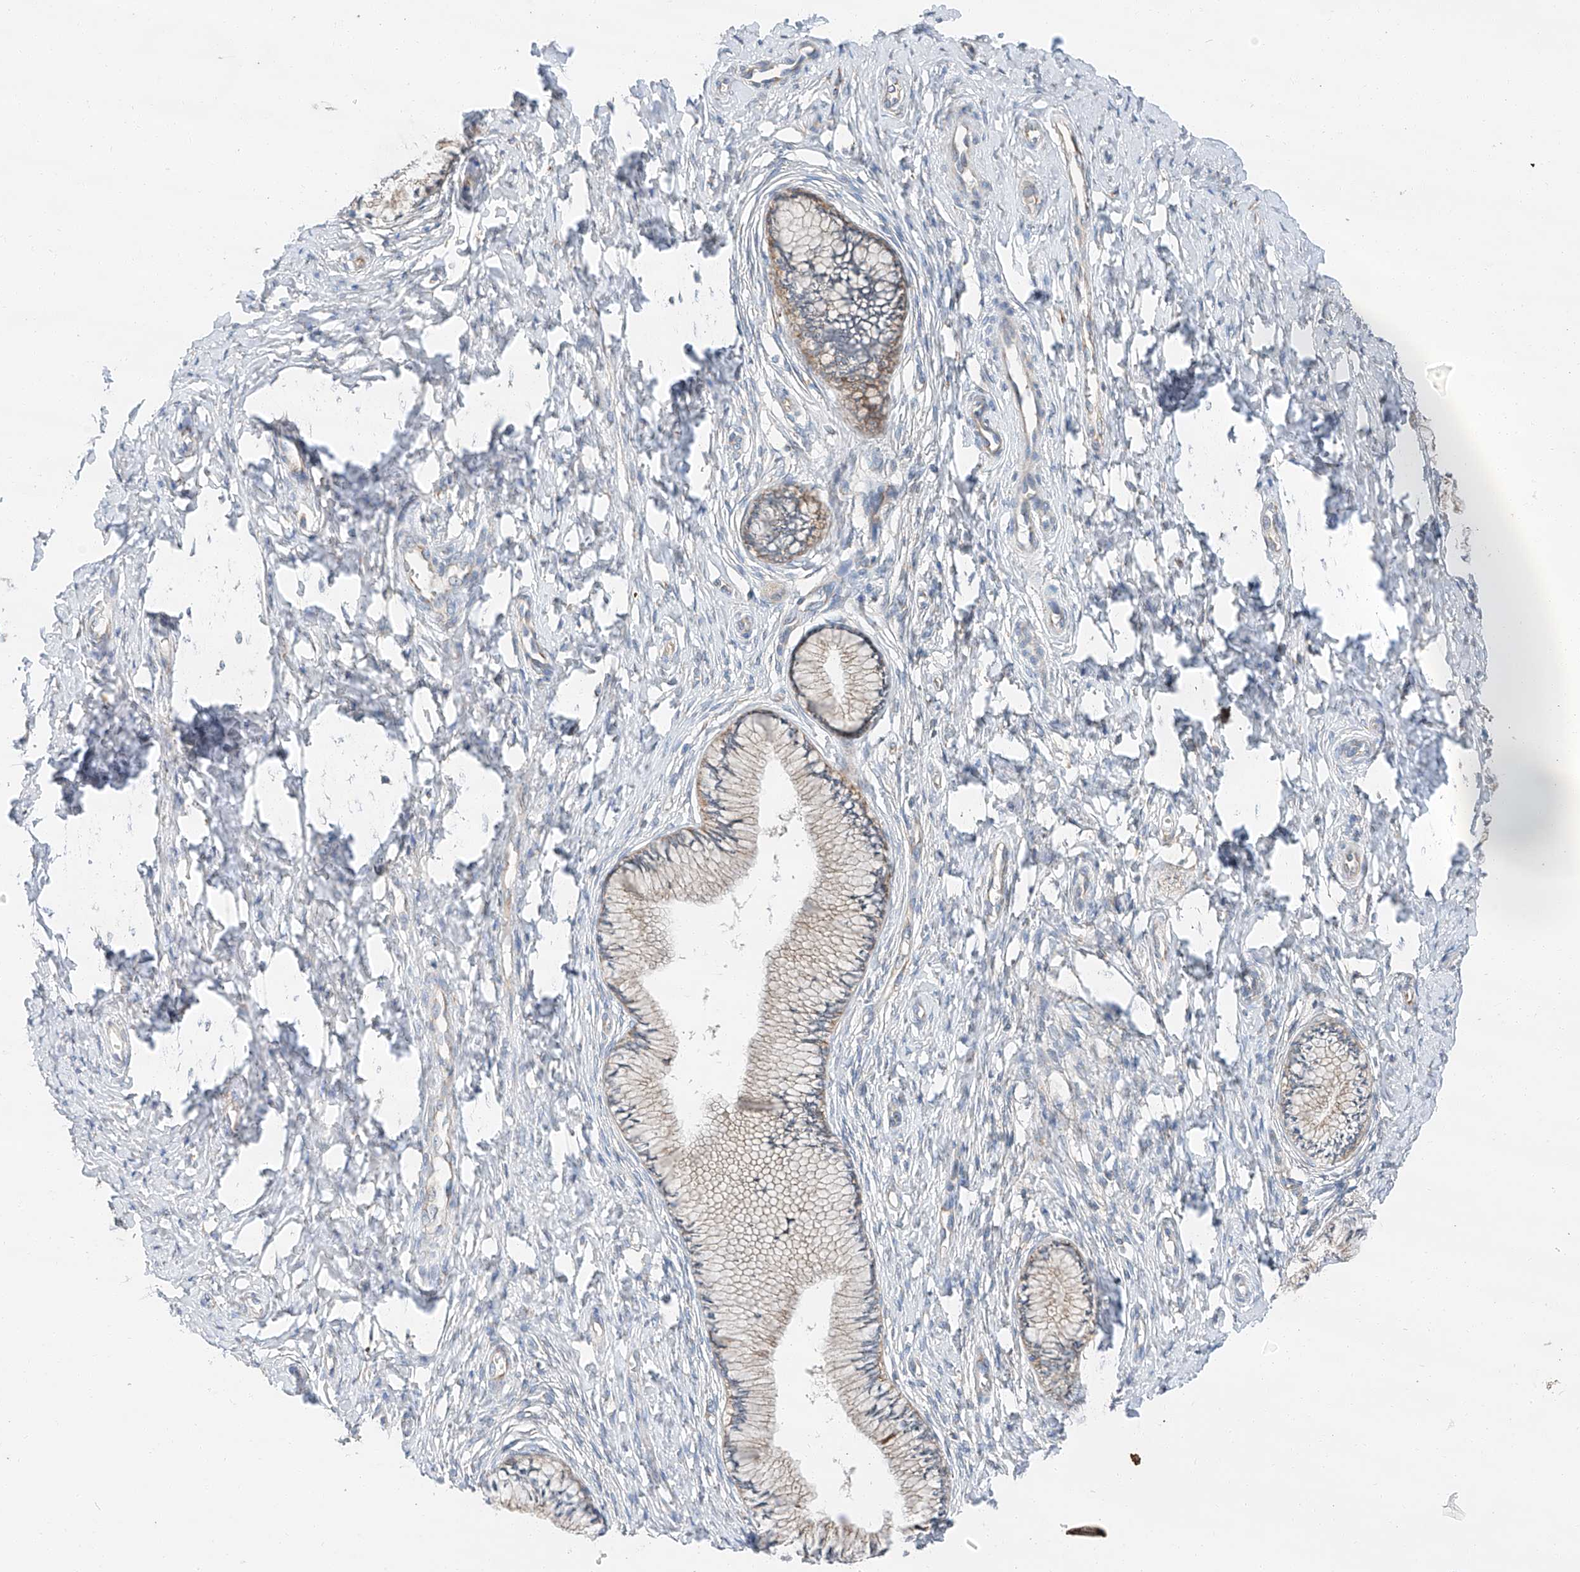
{"staining": {"intensity": "moderate", "quantity": "<25%", "location": "cytoplasmic/membranous"}, "tissue": "cervix", "cell_type": "Glandular cells", "image_type": "normal", "snomed": [{"axis": "morphology", "description": "Normal tissue, NOS"}, {"axis": "topography", "description": "Cervix"}], "caption": "Protein analysis of normal cervix reveals moderate cytoplasmic/membranous positivity in approximately <25% of glandular cells. (brown staining indicates protein expression, while blue staining denotes nuclei).", "gene": "ZC3H15", "patient": {"sex": "female", "age": 36}}